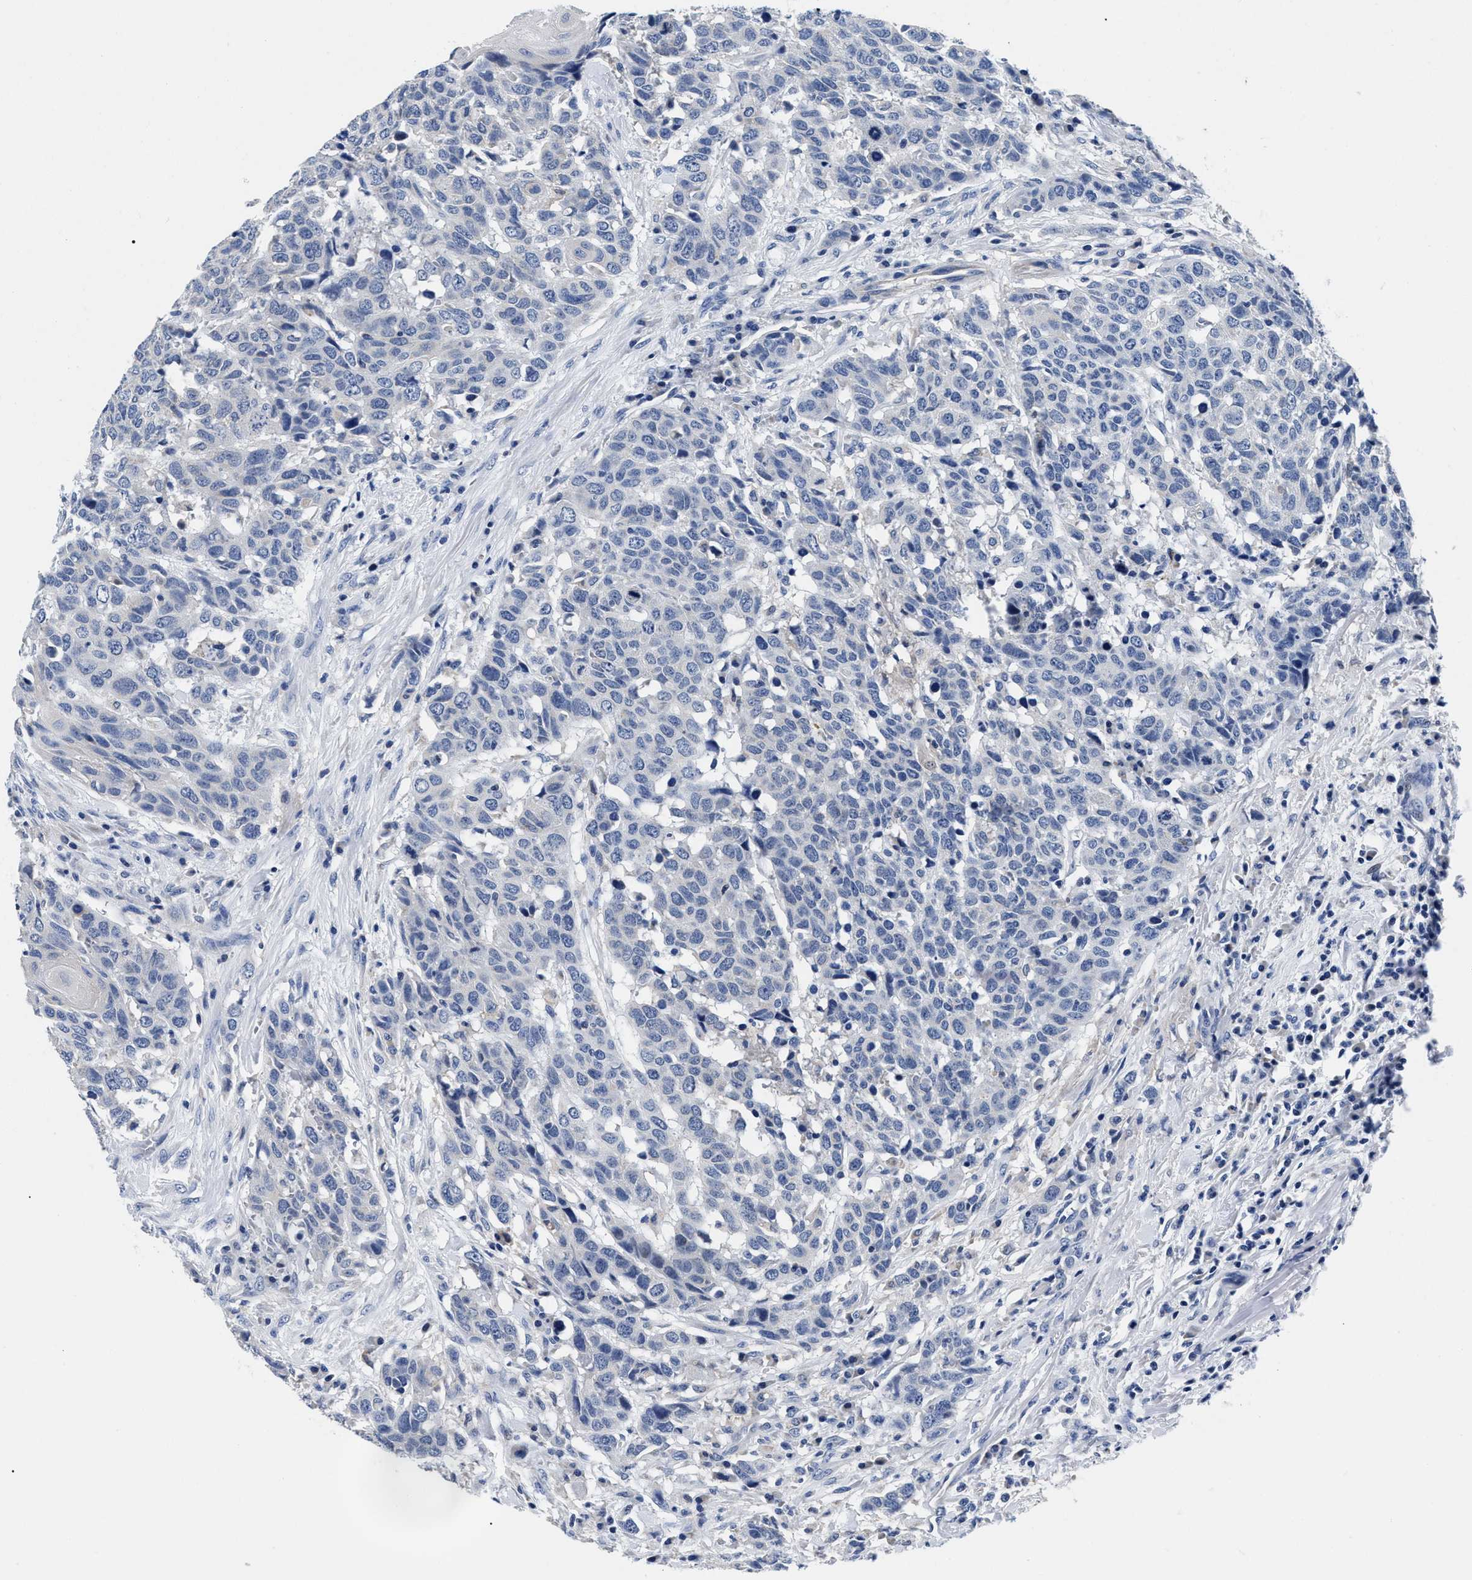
{"staining": {"intensity": "negative", "quantity": "none", "location": "none"}, "tissue": "head and neck cancer", "cell_type": "Tumor cells", "image_type": "cancer", "snomed": [{"axis": "morphology", "description": "Squamous cell carcinoma, NOS"}, {"axis": "topography", "description": "Head-Neck"}], "caption": "This is a image of IHC staining of squamous cell carcinoma (head and neck), which shows no positivity in tumor cells.", "gene": "SLC35F1", "patient": {"sex": "male", "age": 66}}